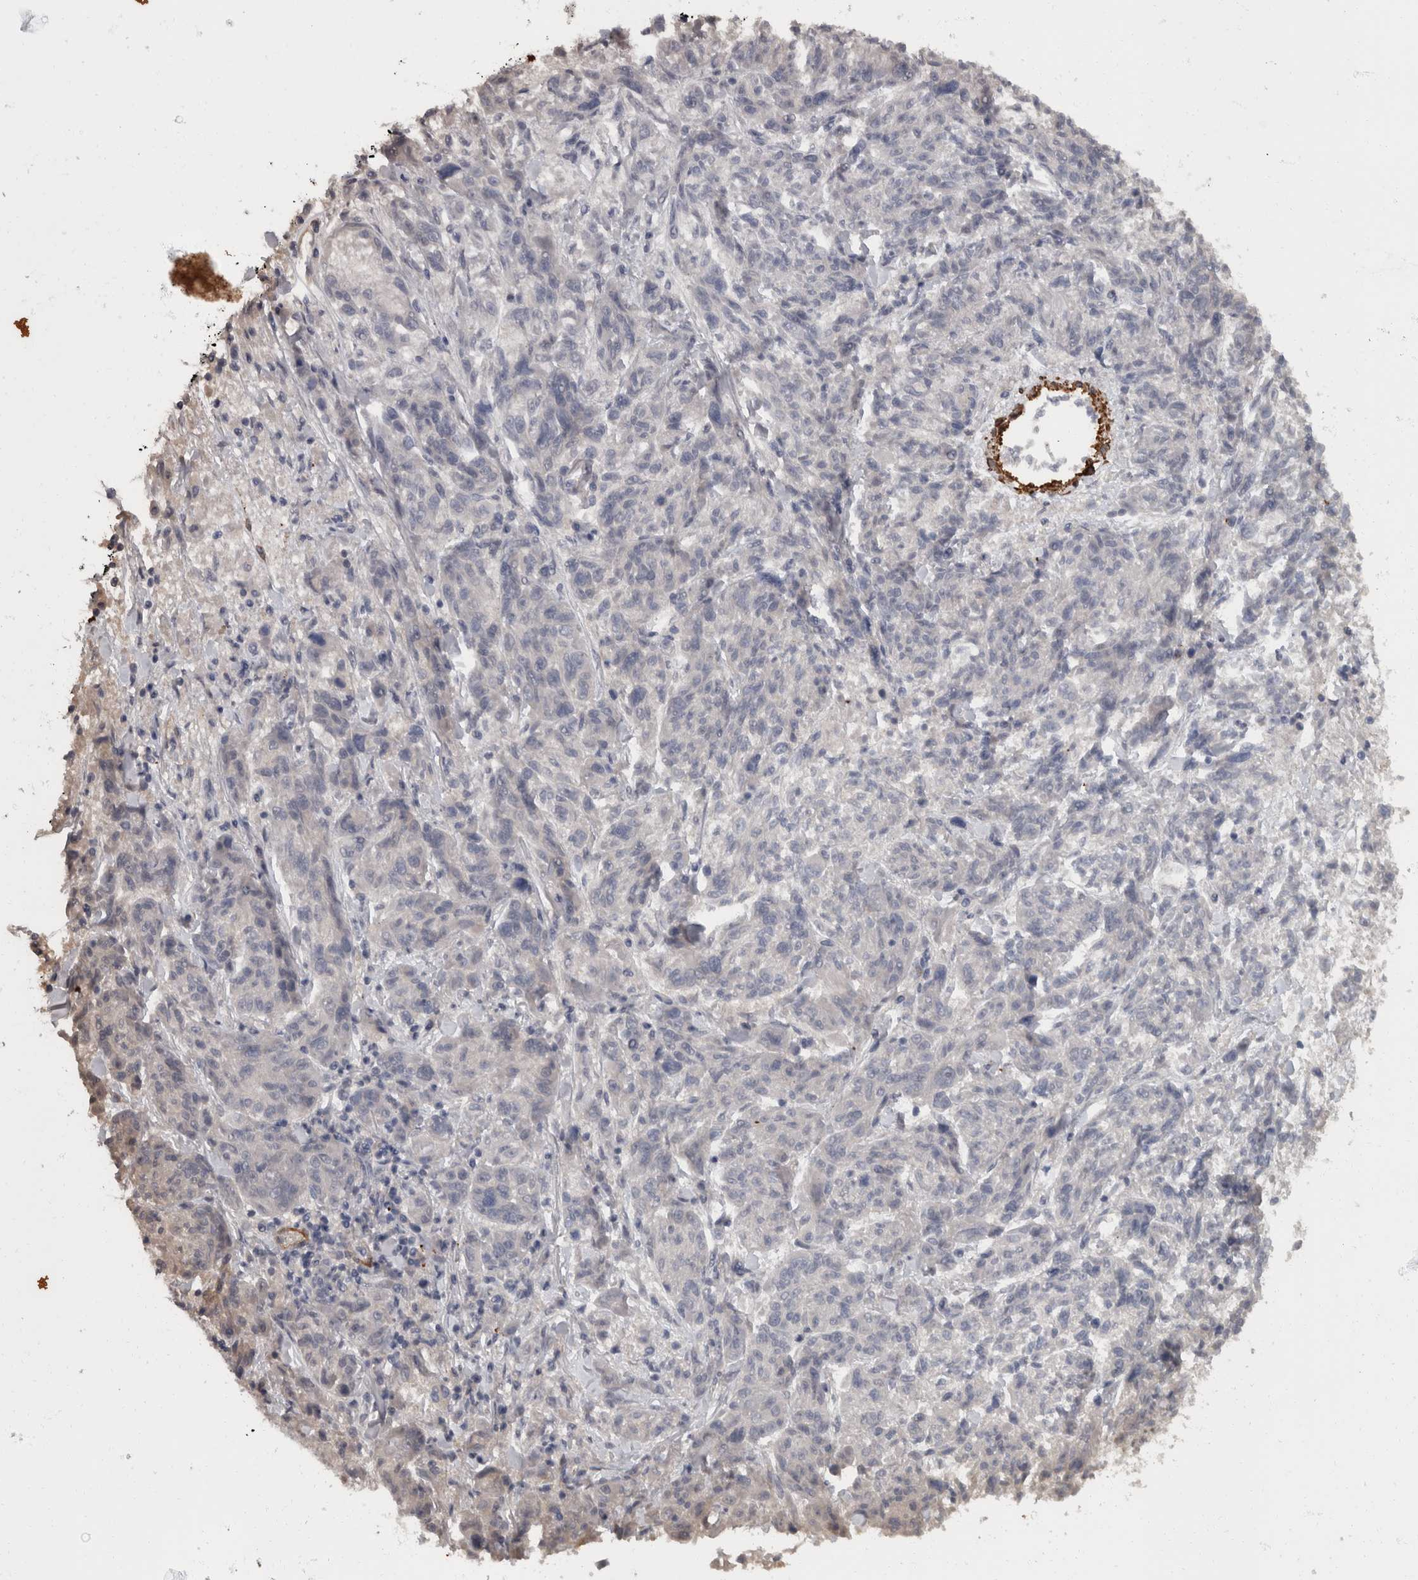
{"staining": {"intensity": "negative", "quantity": "none", "location": "none"}, "tissue": "melanoma", "cell_type": "Tumor cells", "image_type": "cancer", "snomed": [{"axis": "morphology", "description": "Malignant melanoma, NOS"}, {"axis": "topography", "description": "Skin"}], "caption": "Human melanoma stained for a protein using immunohistochemistry demonstrates no staining in tumor cells.", "gene": "MASTL", "patient": {"sex": "male", "age": 53}}